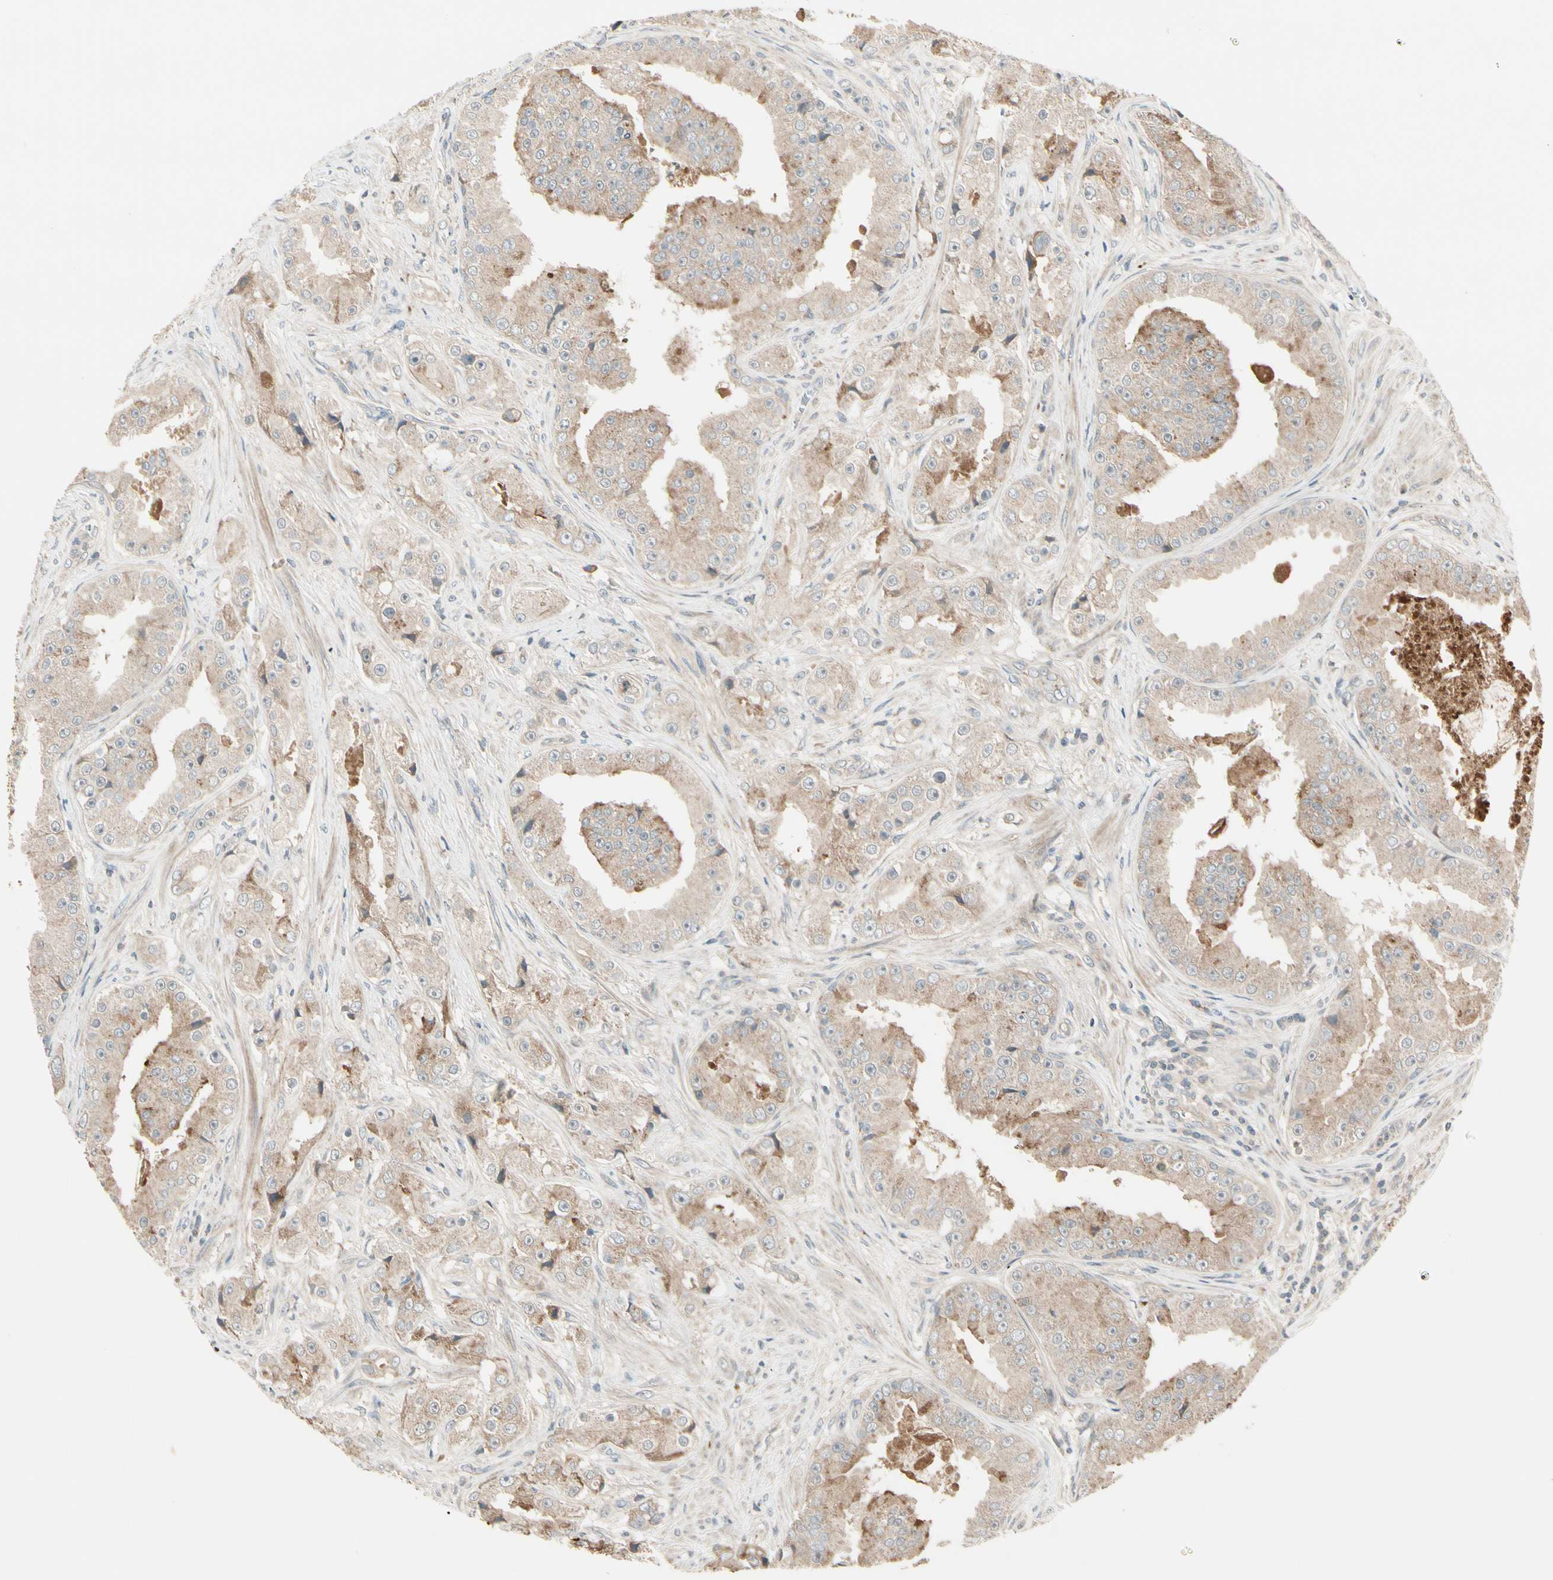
{"staining": {"intensity": "moderate", "quantity": ">75%", "location": "cytoplasmic/membranous"}, "tissue": "prostate cancer", "cell_type": "Tumor cells", "image_type": "cancer", "snomed": [{"axis": "morphology", "description": "Adenocarcinoma, High grade"}, {"axis": "topography", "description": "Prostate"}], "caption": "Immunohistochemical staining of human prostate cancer shows medium levels of moderate cytoplasmic/membranous positivity in about >75% of tumor cells.", "gene": "ACVR1C", "patient": {"sex": "male", "age": 73}}